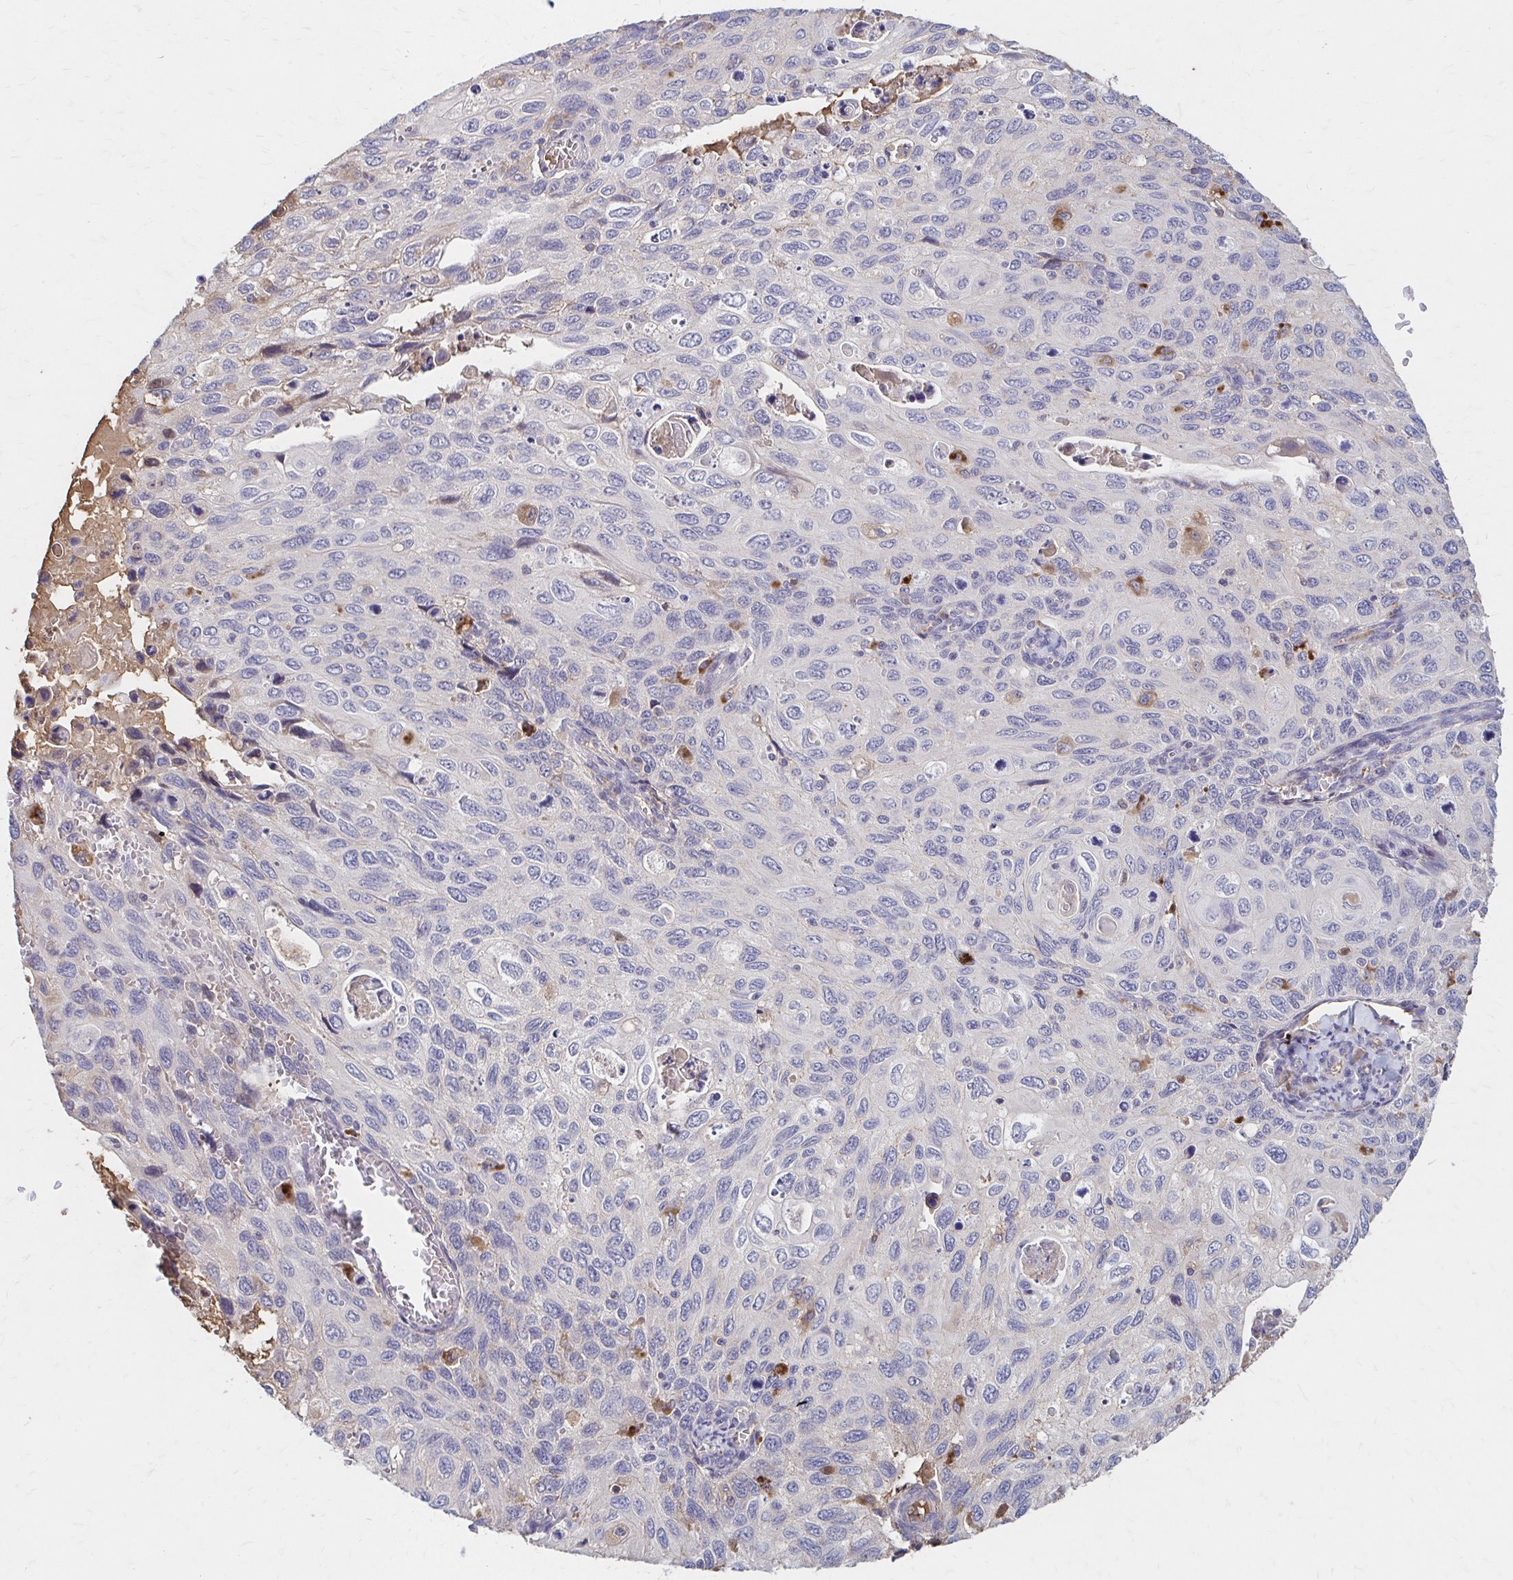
{"staining": {"intensity": "negative", "quantity": "none", "location": "none"}, "tissue": "cervical cancer", "cell_type": "Tumor cells", "image_type": "cancer", "snomed": [{"axis": "morphology", "description": "Squamous cell carcinoma, NOS"}, {"axis": "topography", "description": "Cervix"}], "caption": "IHC of cervical cancer (squamous cell carcinoma) demonstrates no positivity in tumor cells.", "gene": "HMGCS2", "patient": {"sex": "female", "age": 70}}